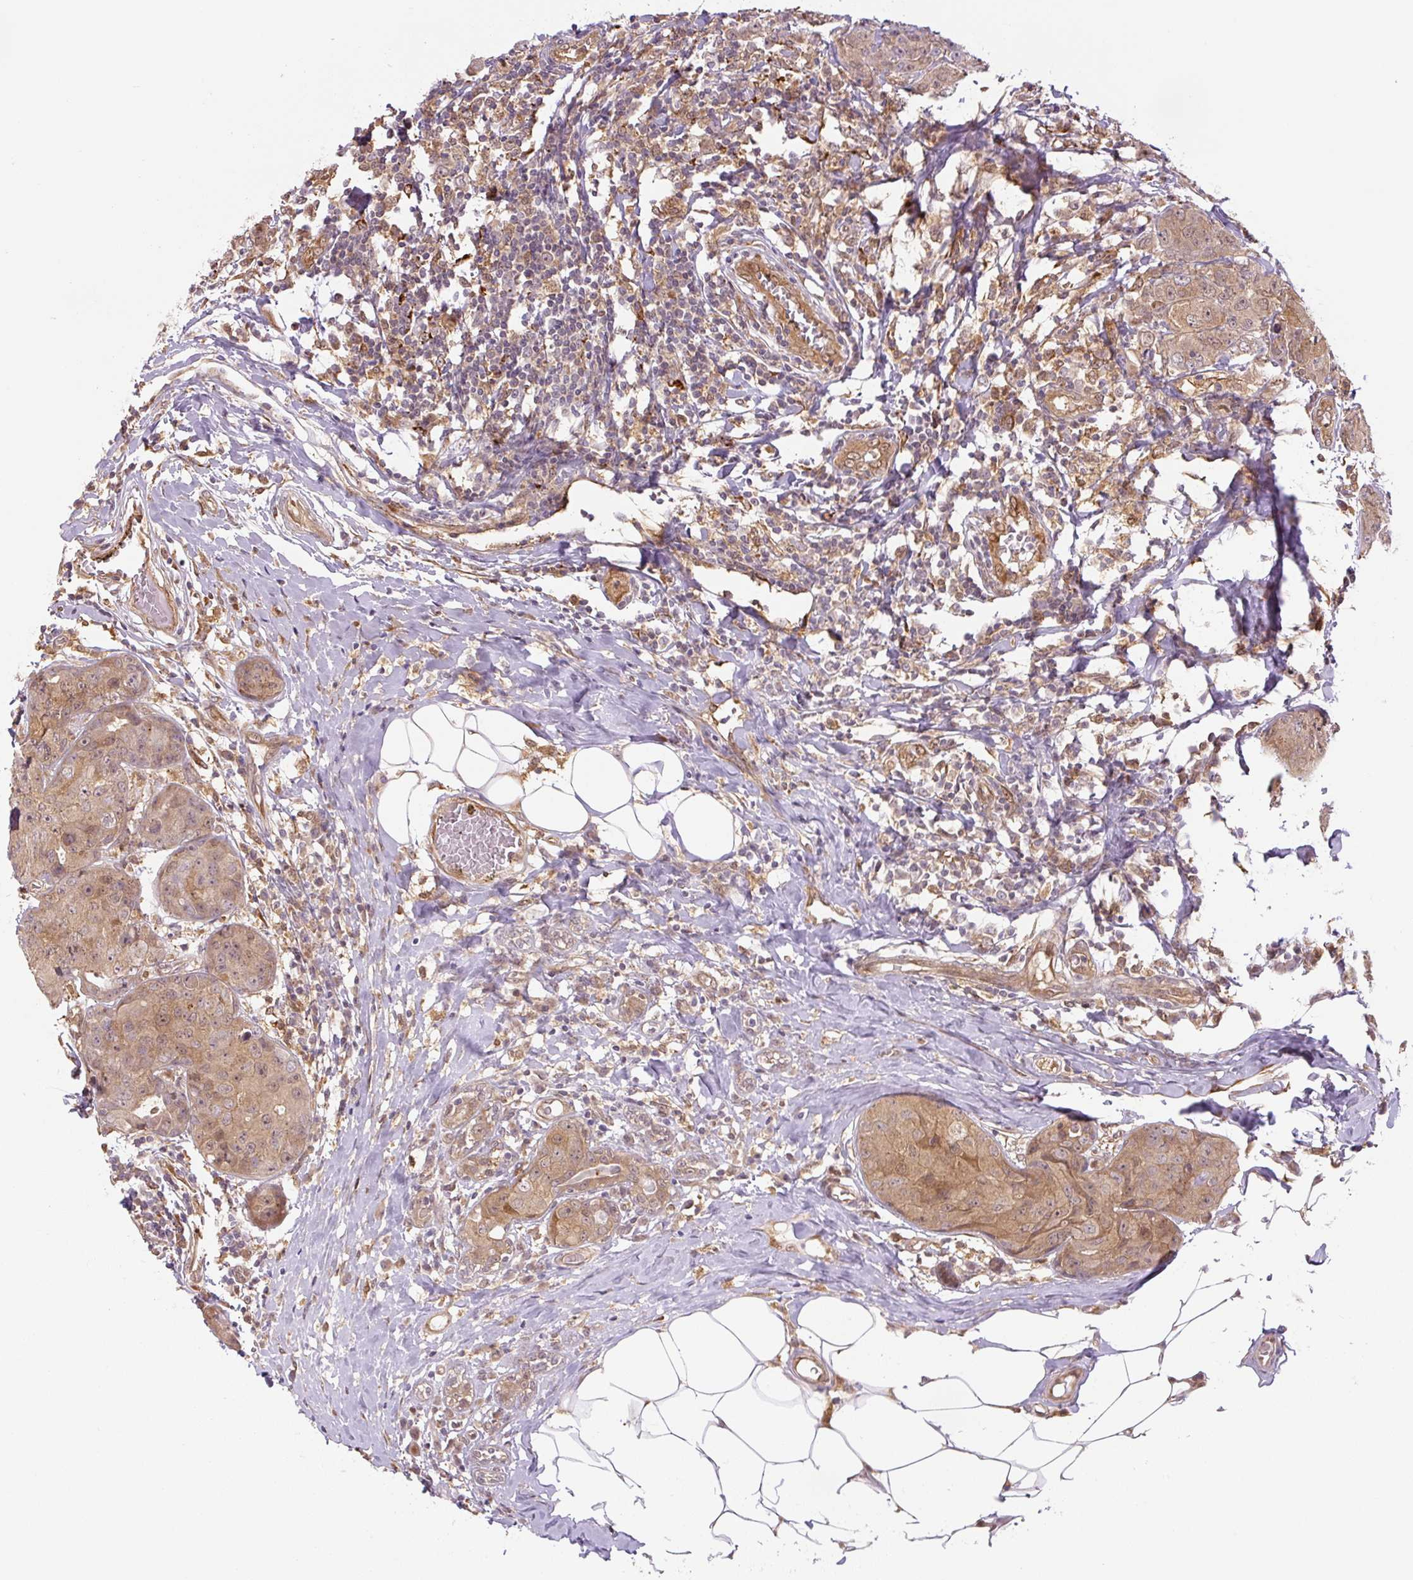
{"staining": {"intensity": "moderate", "quantity": ">75%", "location": "cytoplasmic/membranous"}, "tissue": "breast cancer", "cell_type": "Tumor cells", "image_type": "cancer", "snomed": [{"axis": "morphology", "description": "Duct carcinoma"}, {"axis": "topography", "description": "Breast"}], "caption": "The photomicrograph demonstrates staining of breast cancer (intraductal carcinoma), revealing moderate cytoplasmic/membranous protein expression (brown color) within tumor cells.", "gene": "ZSWIM7", "patient": {"sex": "female", "age": 43}}